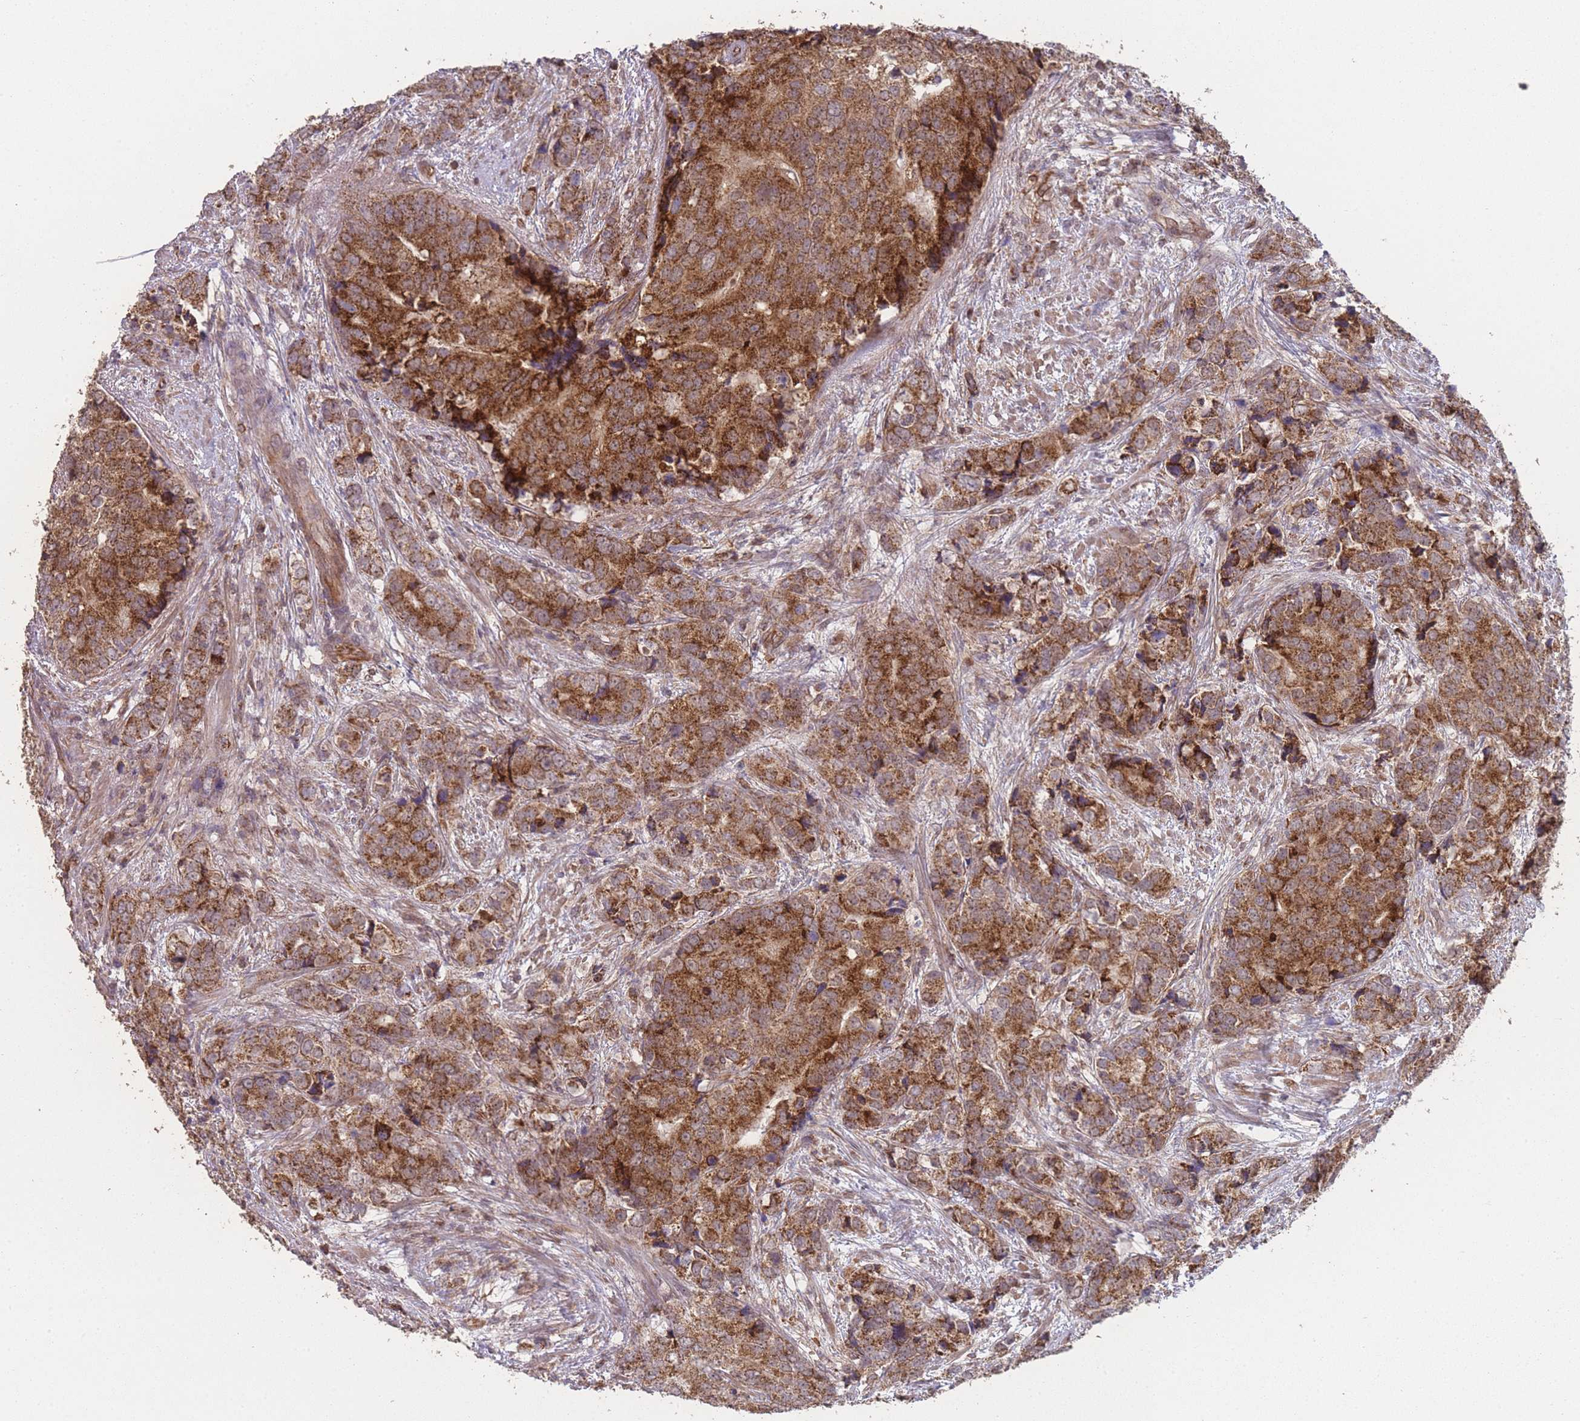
{"staining": {"intensity": "strong", "quantity": ">75%", "location": "cytoplasmic/membranous"}, "tissue": "prostate cancer", "cell_type": "Tumor cells", "image_type": "cancer", "snomed": [{"axis": "morphology", "description": "Adenocarcinoma, High grade"}, {"axis": "topography", "description": "Prostate"}], "caption": "This histopathology image displays immunohistochemistry (IHC) staining of prostate adenocarcinoma (high-grade), with high strong cytoplasmic/membranous positivity in approximately >75% of tumor cells.", "gene": "PXMP4", "patient": {"sex": "male", "age": 62}}